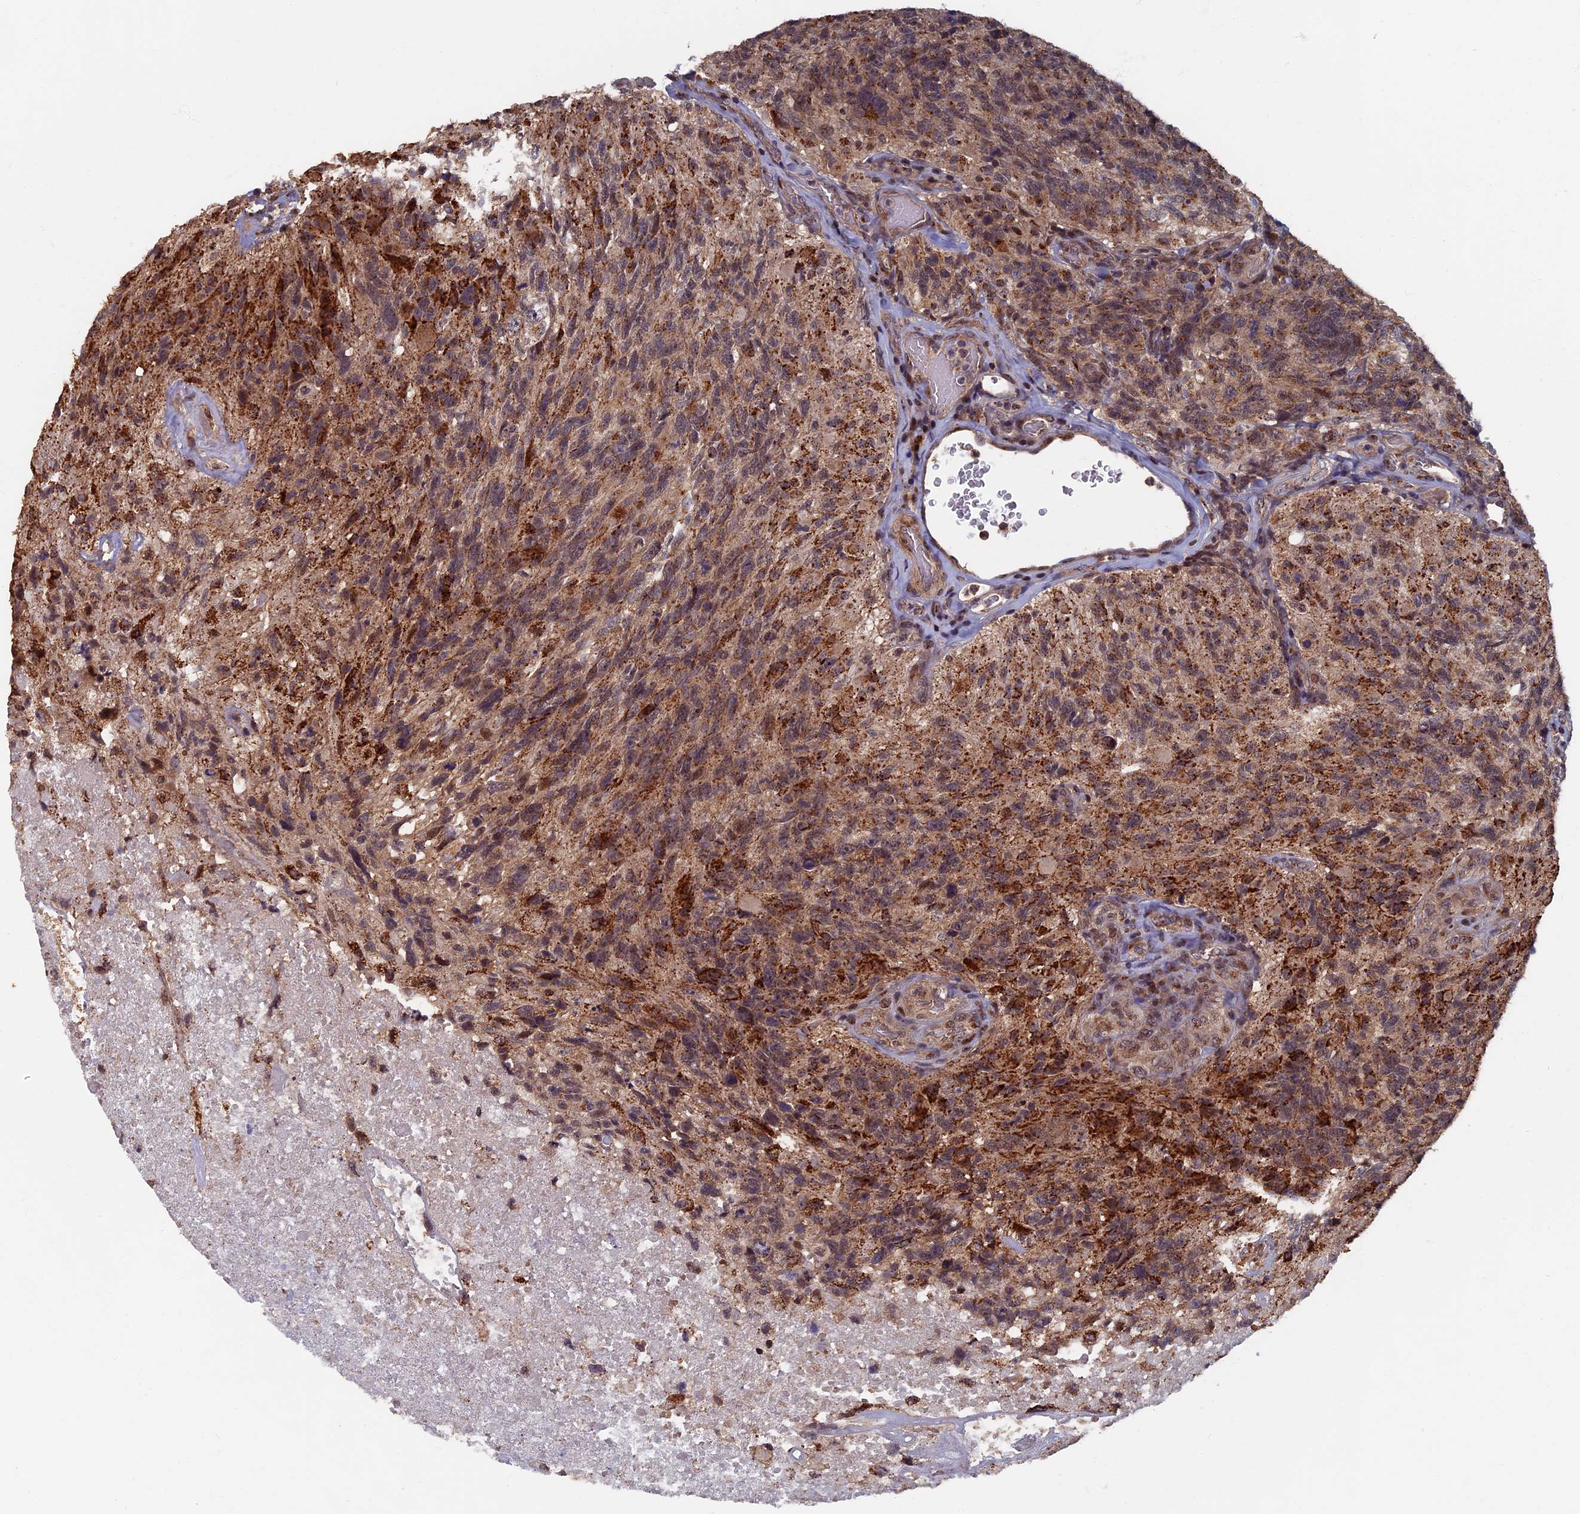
{"staining": {"intensity": "moderate", "quantity": "25%-75%", "location": "cytoplasmic/membranous"}, "tissue": "glioma", "cell_type": "Tumor cells", "image_type": "cancer", "snomed": [{"axis": "morphology", "description": "Glioma, malignant, High grade"}, {"axis": "topography", "description": "Brain"}], "caption": "Malignant high-grade glioma was stained to show a protein in brown. There is medium levels of moderate cytoplasmic/membranous positivity in about 25%-75% of tumor cells.", "gene": "RASGRF1", "patient": {"sex": "male", "age": 76}}